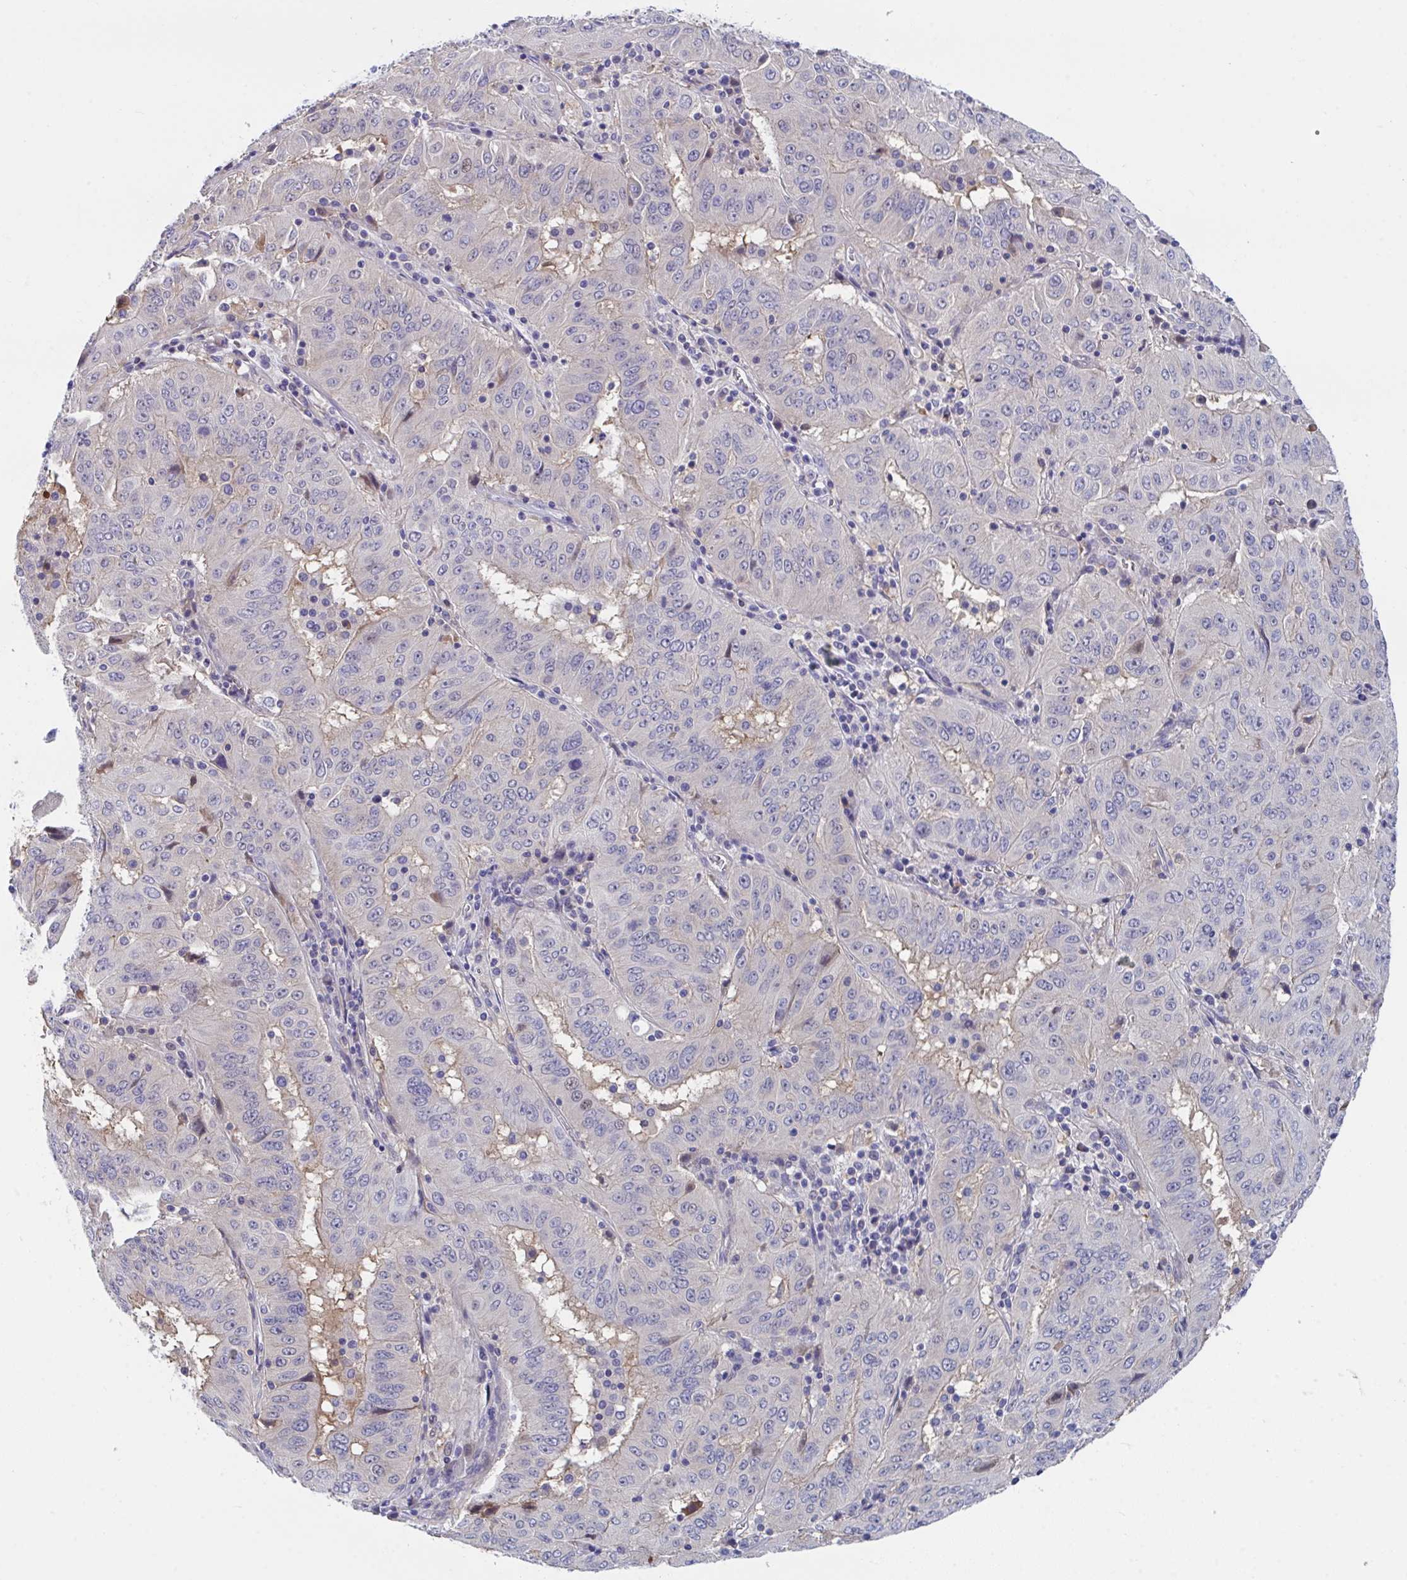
{"staining": {"intensity": "moderate", "quantity": "<25%", "location": "nuclear"}, "tissue": "pancreatic cancer", "cell_type": "Tumor cells", "image_type": "cancer", "snomed": [{"axis": "morphology", "description": "Adenocarcinoma, NOS"}, {"axis": "topography", "description": "Pancreas"}], "caption": "This histopathology image exhibits immunohistochemistry (IHC) staining of pancreatic adenocarcinoma, with low moderate nuclear expression in about <25% of tumor cells.", "gene": "P2RX3", "patient": {"sex": "male", "age": 63}}